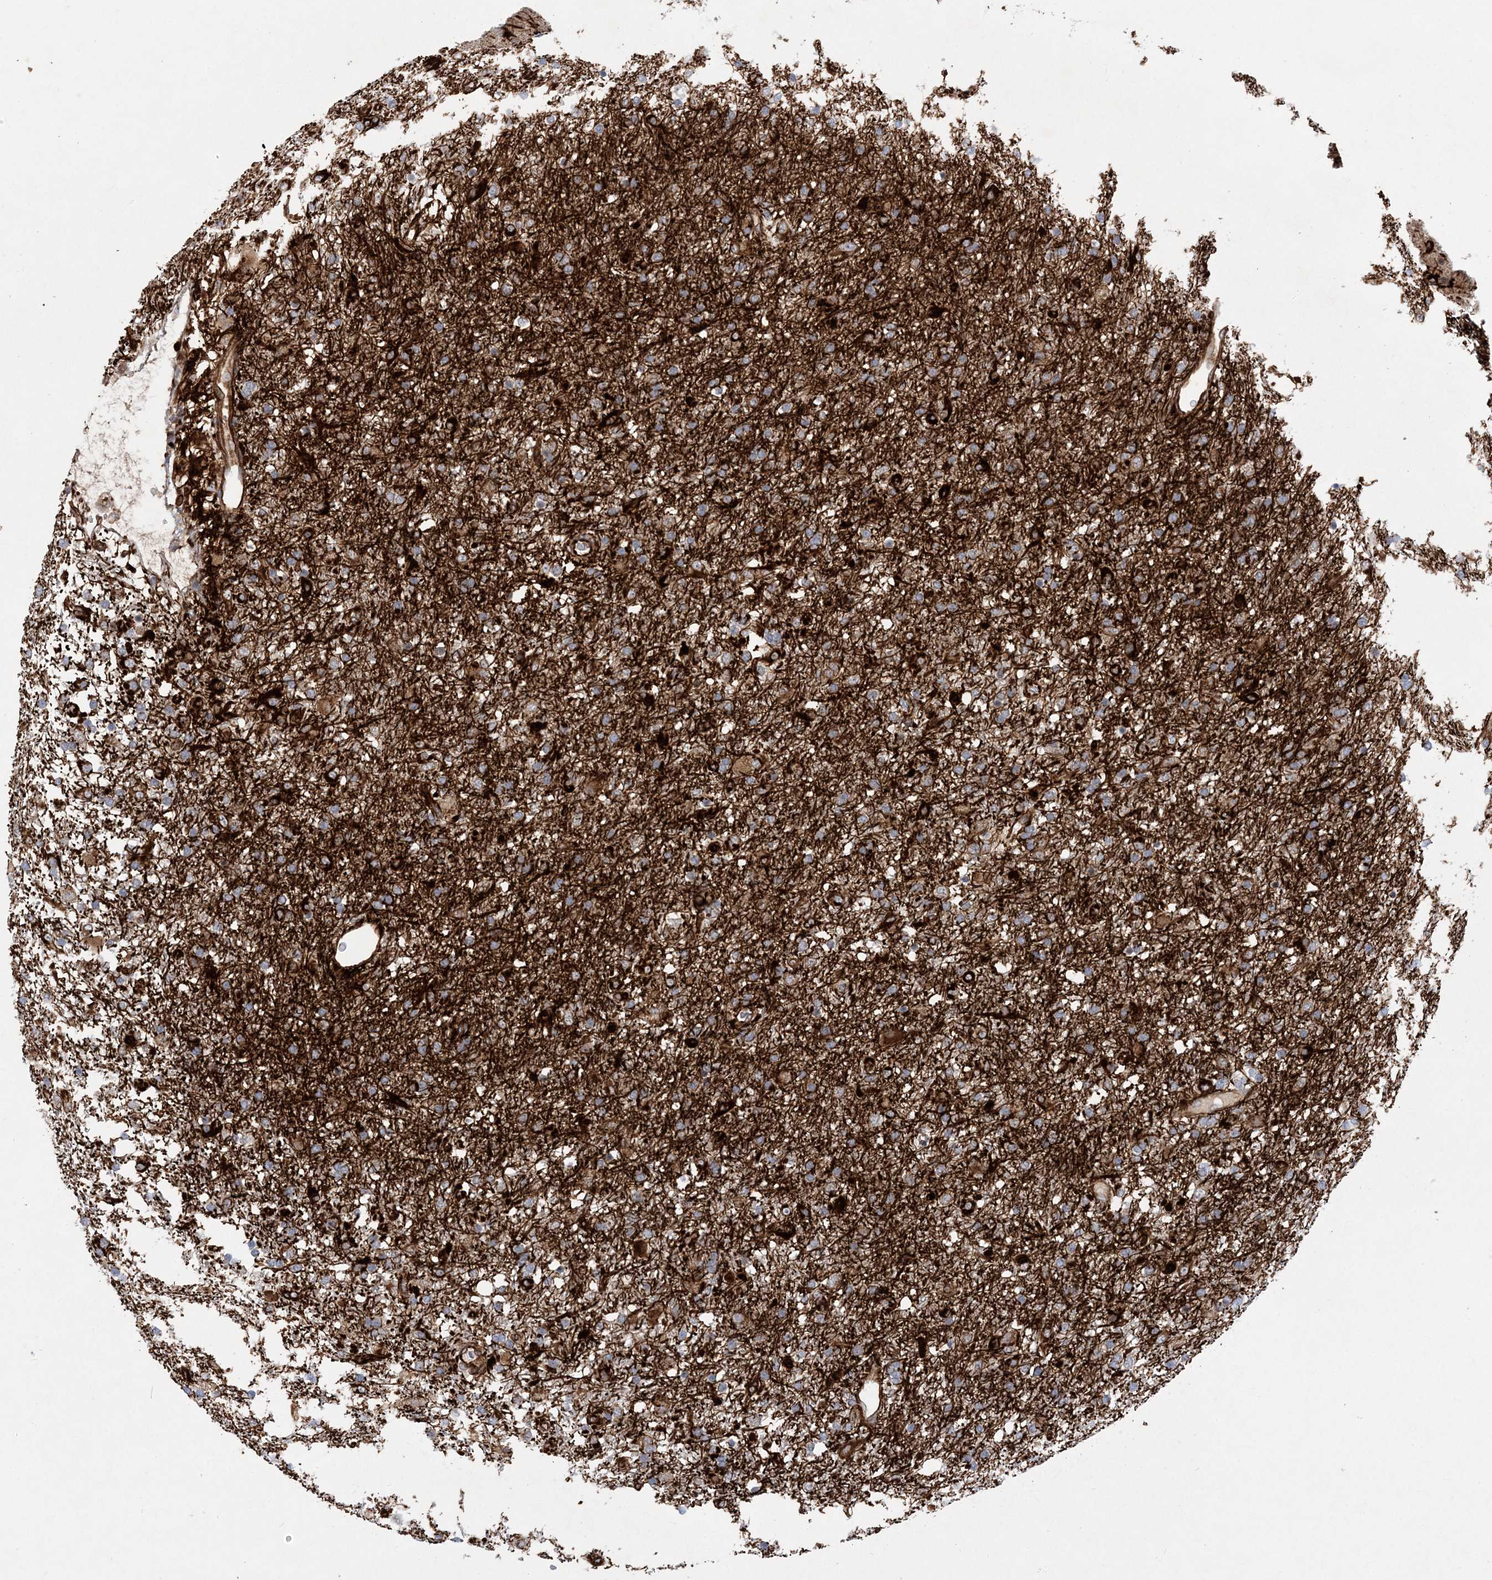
{"staining": {"intensity": "moderate", "quantity": "<25%", "location": "cytoplasmic/membranous"}, "tissue": "glioma", "cell_type": "Tumor cells", "image_type": "cancer", "snomed": [{"axis": "morphology", "description": "Glioma, malignant, Low grade"}, {"axis": "topography", "description": "Brain"}], "caption": "DAB (3,3'-diaminobenzidine) immunohistochemical staining of malignant glioma (low-grade) reveals moderate cytoplasmic/membranous protein positivity in approximately <25% of tumor cells. (Brightfield microscopy of DAB IHC at high magnification).", "gene": "FAM114A2", "patient": {"sex": "male", "age": 65}}